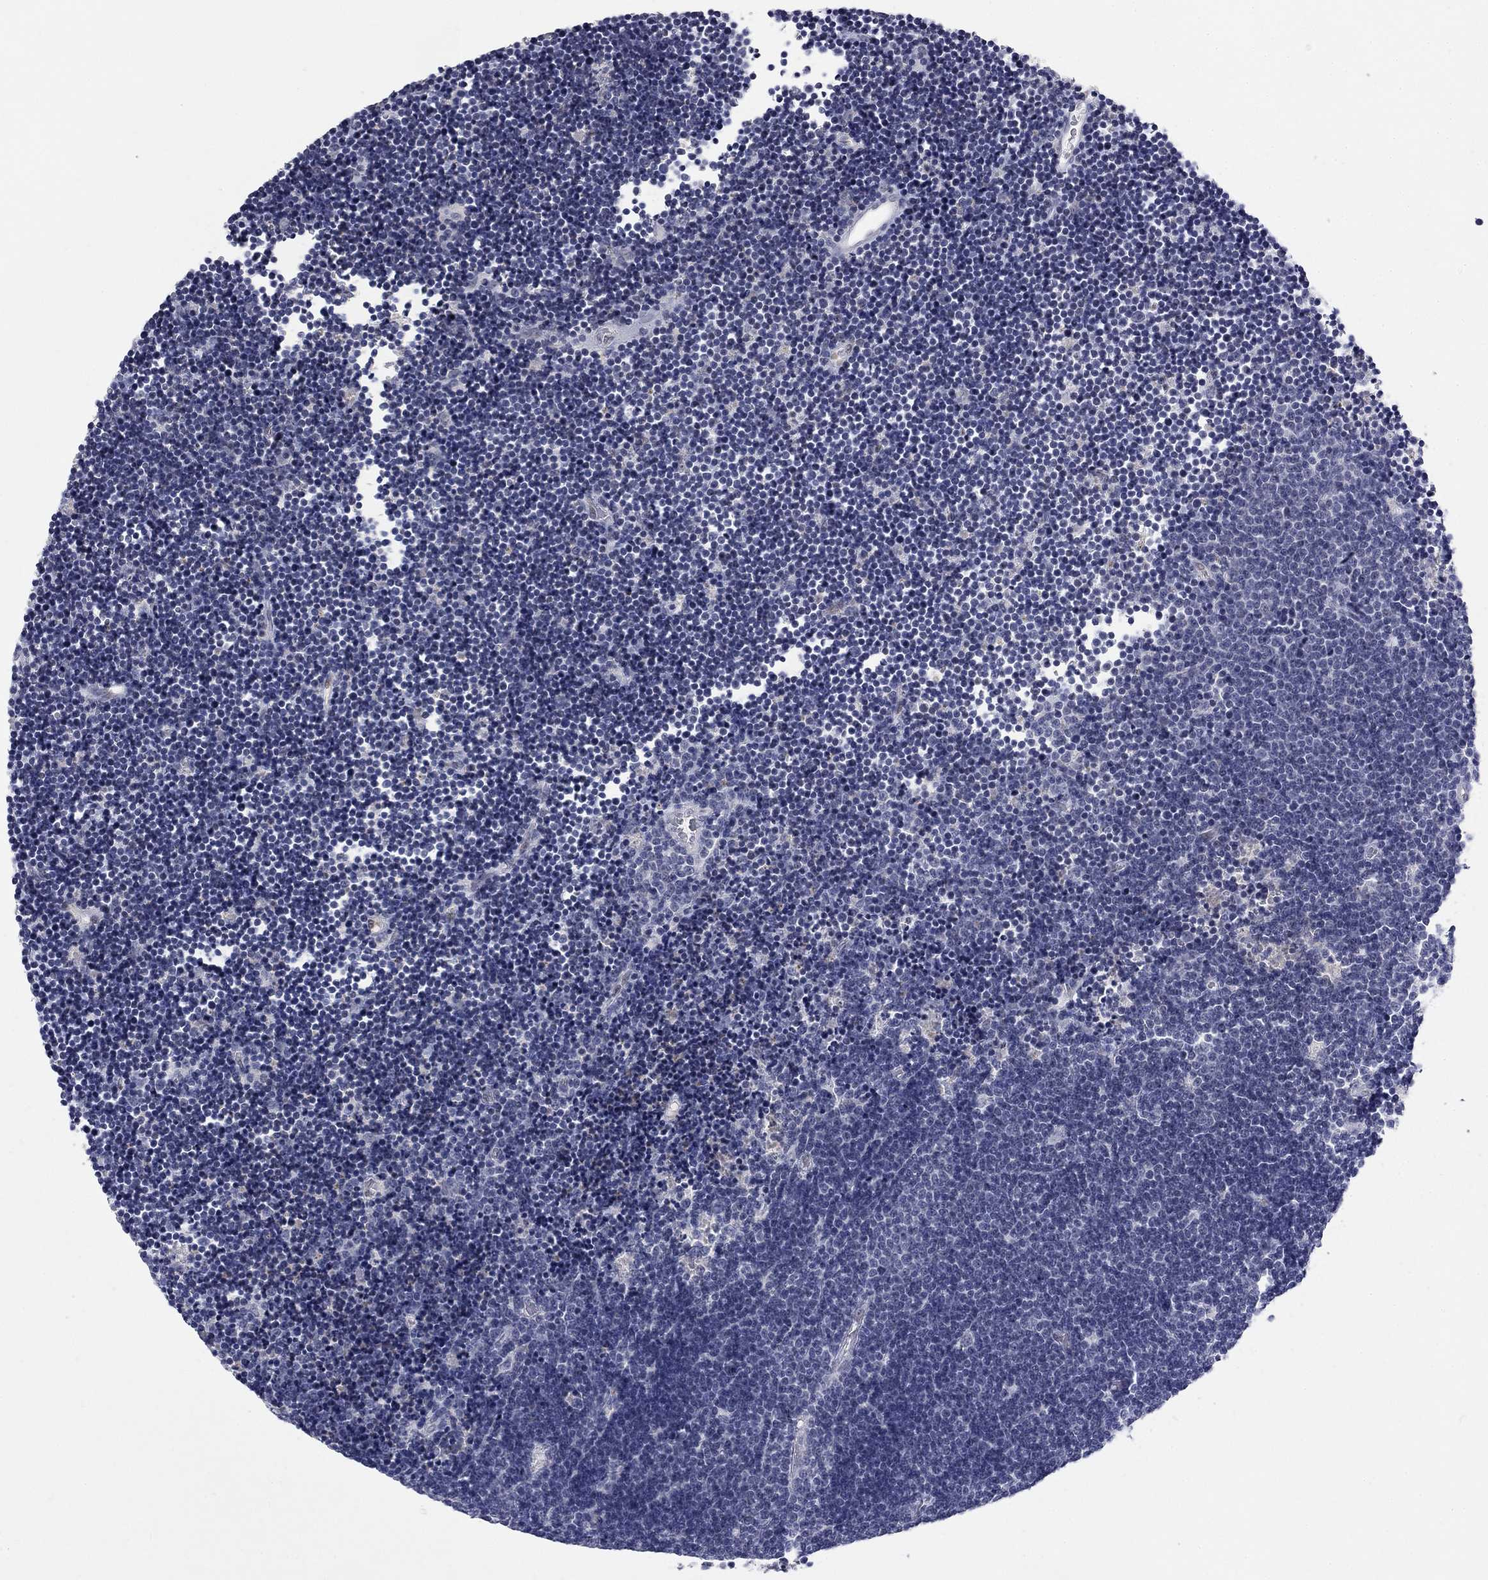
{"staining": {"intensity": "negative", "quantity": "none", "location": "none"}, "tissue": "lymphoma", "cell_type": "Tumor cells", "image_type": "cancer", "snomed": [{"axis": "morphology", "description": "Malignant lymphoma, non-Hodgkin's type, Low grade"}, {"axis": "topography", "description": "Brain"}], "caption": "Immunohistochemistry (IHC) photomicrograph of lymphoma stained for a protein (brown), which displays no staining in tumor cells.", "gene": "SLC51A", "patient": {"sex": "female", "age": 66}}